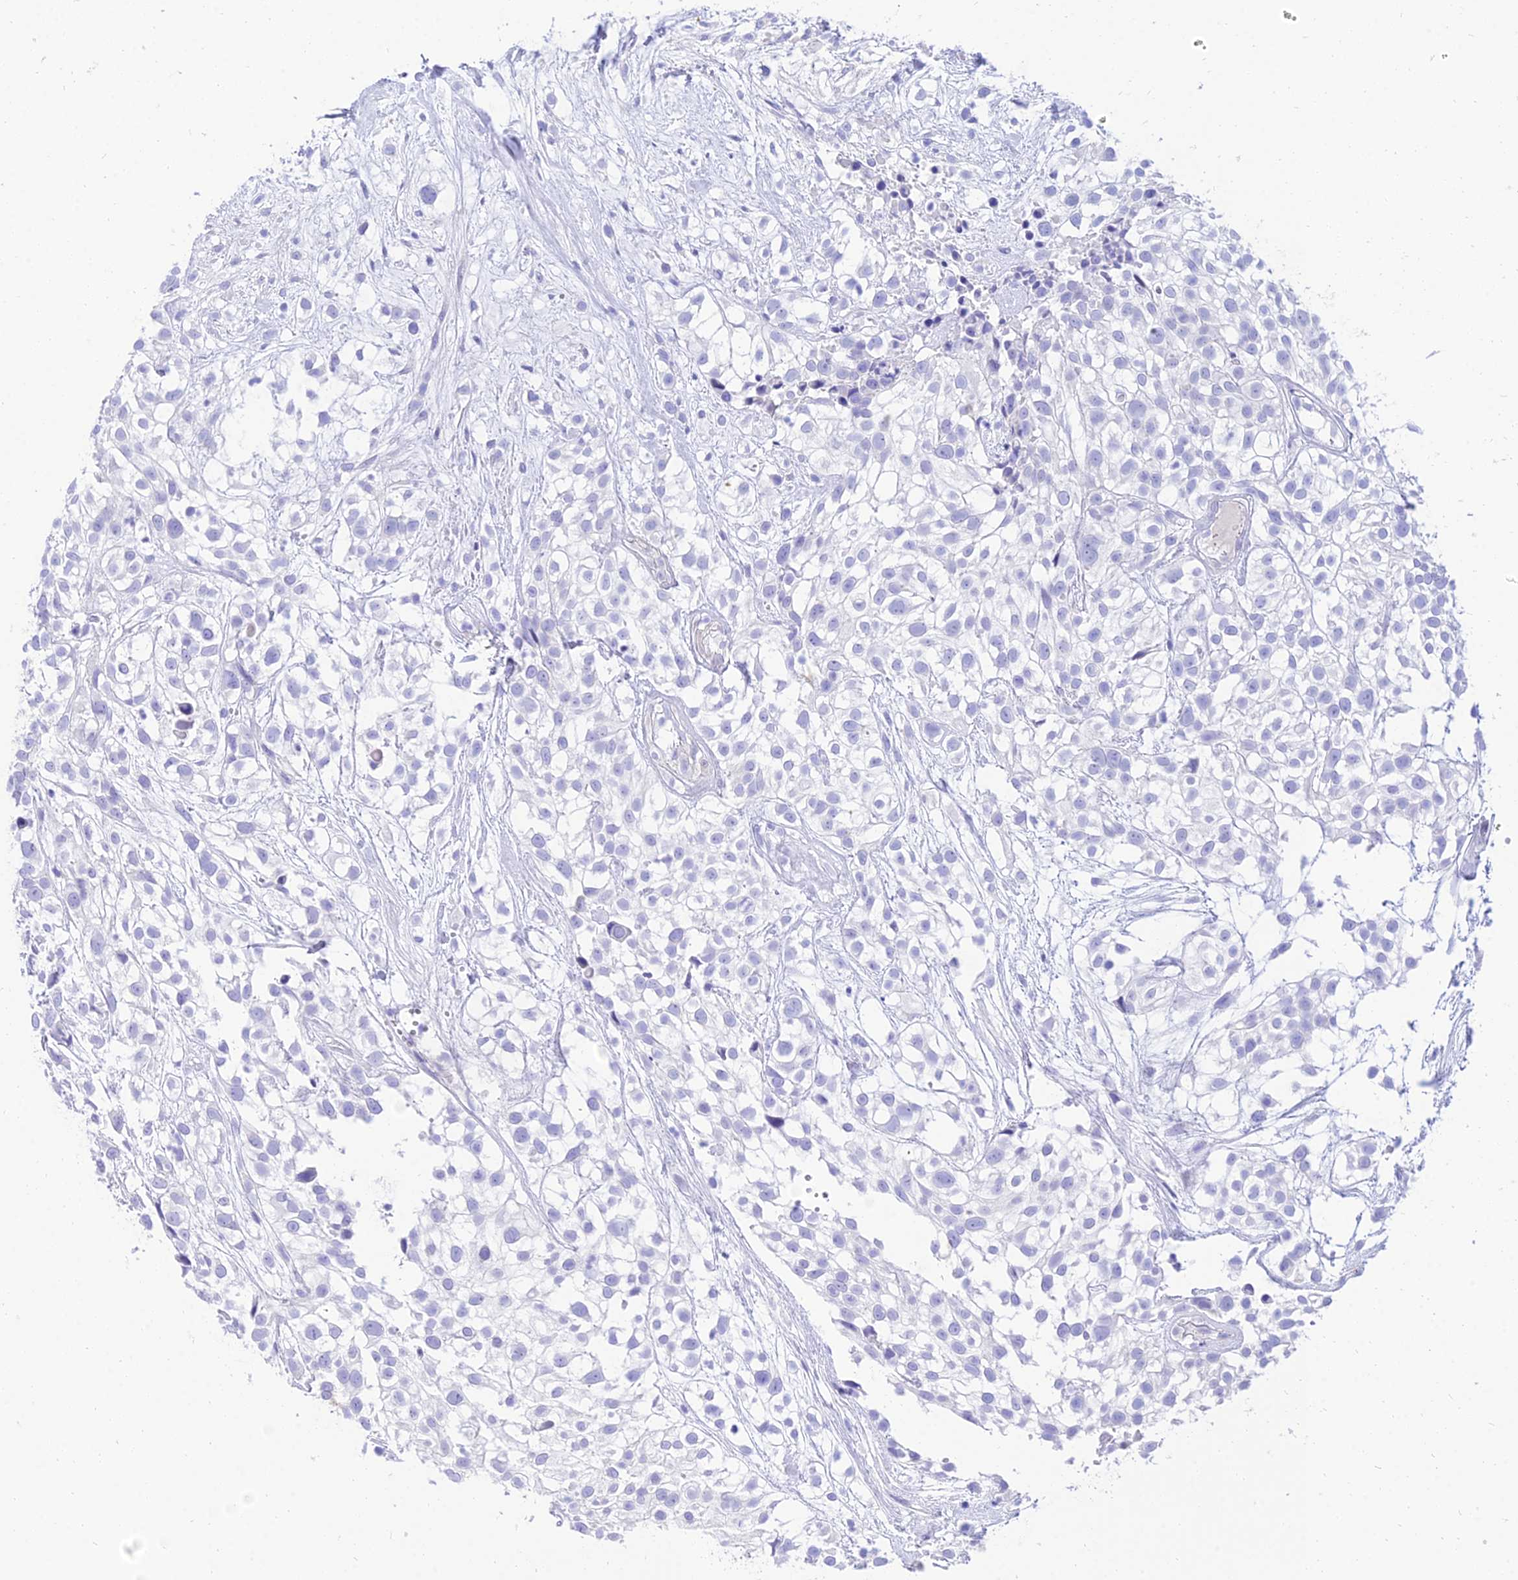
{"staining": {"intensity": "negative", "quantity": "none", "location": "none"}, "tissue": "urothelial cancer", "cell_type": "Tumor cells", "image_type": "cancer", "snomed": [{"axis": "morphology", "description": "Urothelial carcinoma, High grade"}, {"axis": "topography", "description": "Urinary bladder"}], "caption": "This is an IHC histopathology image of urothelial cancer. There is no expression in tumor cells.", "gene": "TAC3", "patient": {"sex": "male", "age": 56}}